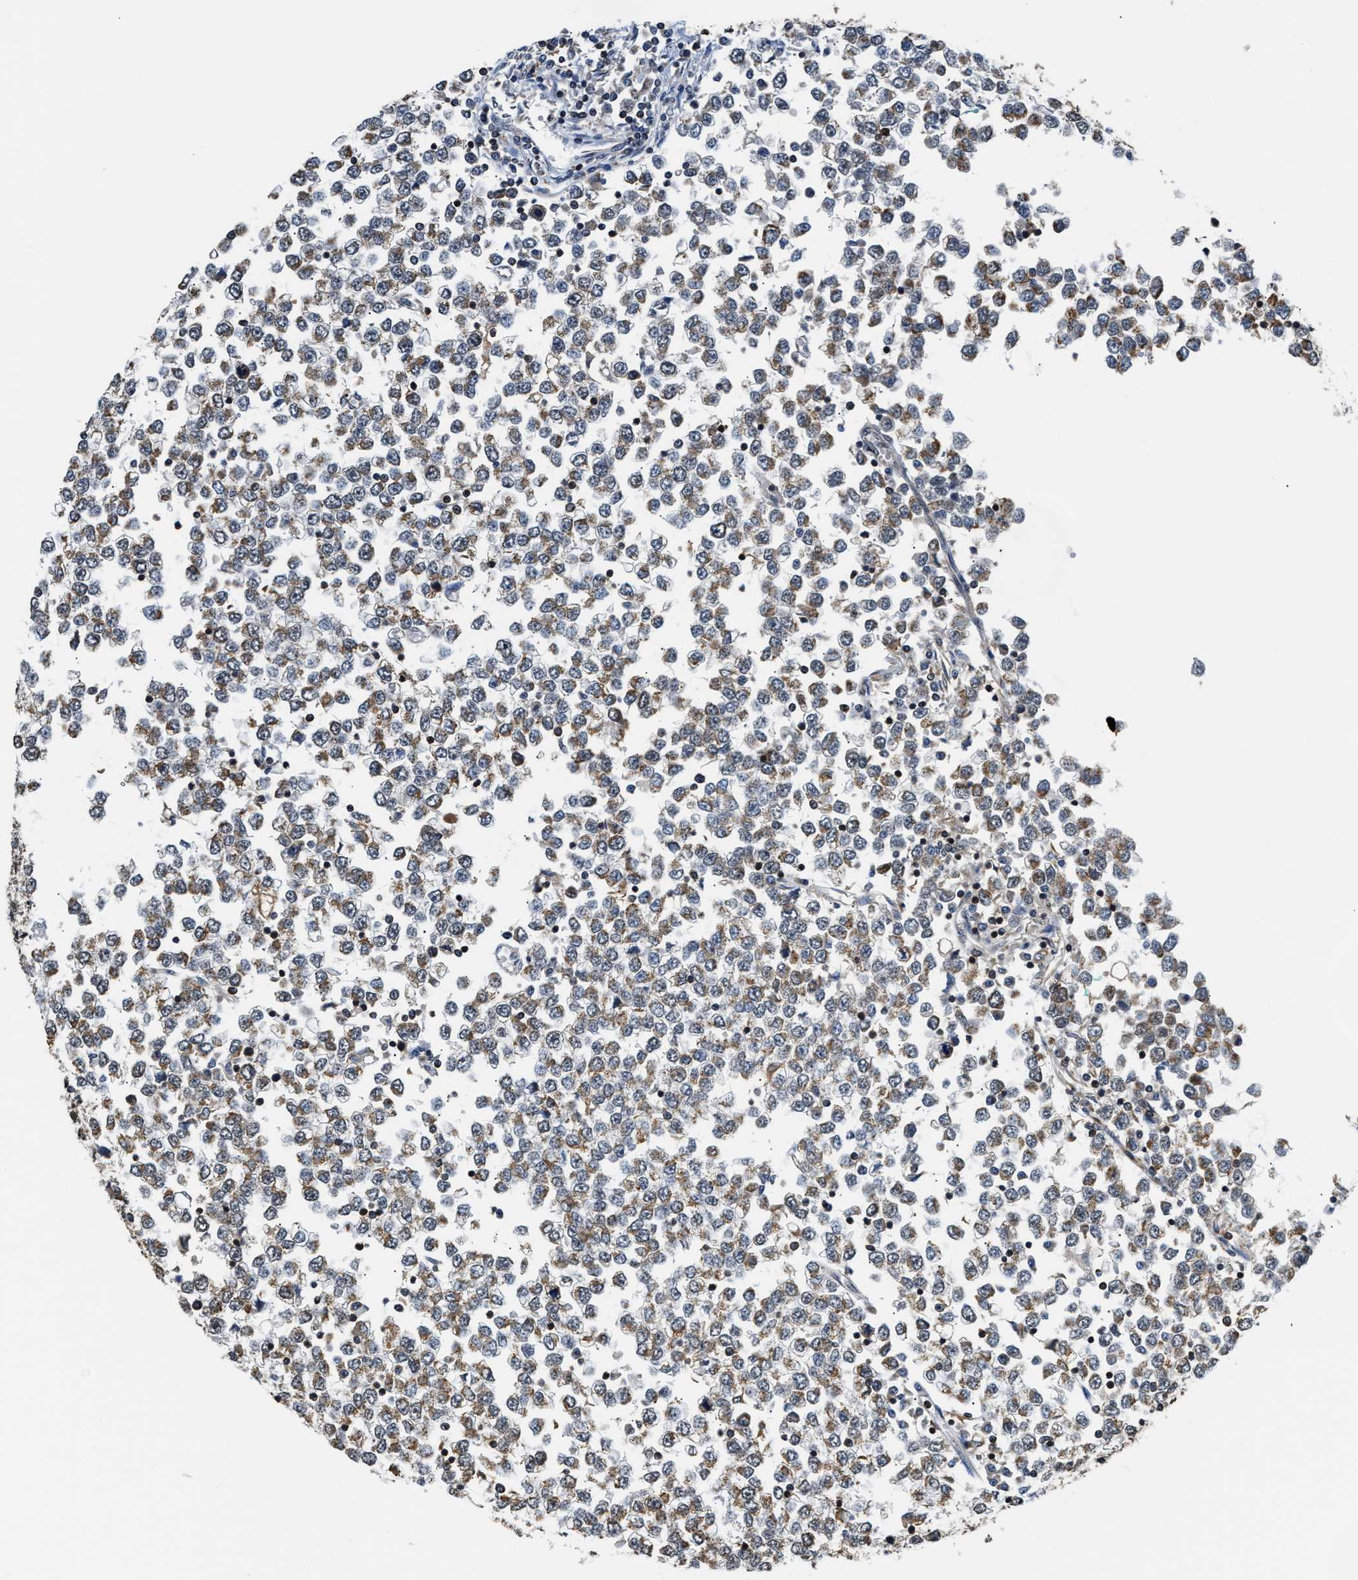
{"staining": {"intensity": "moderate", "quantity": "25%-75%", "location": "cytoplasmic/membranous,nuclear"}, "tissue": "testis cancer", "cell_type": "Tumor cells", "image_type": "cancer", "snomed": [{"axis": "morphology", "description": "Seminoma, NOS"}, {"axis": "topography", "description": "Testis"}], "caption": "Immunohistochemistry (IHC) of testis seminoma exhibits medium levels of moderate cytoplasmic/membranous and nuclear expression in approximately 25%-75% of tumor cells.", "gene": "STK10", "patient": {"sex": "male", "age": 65}}